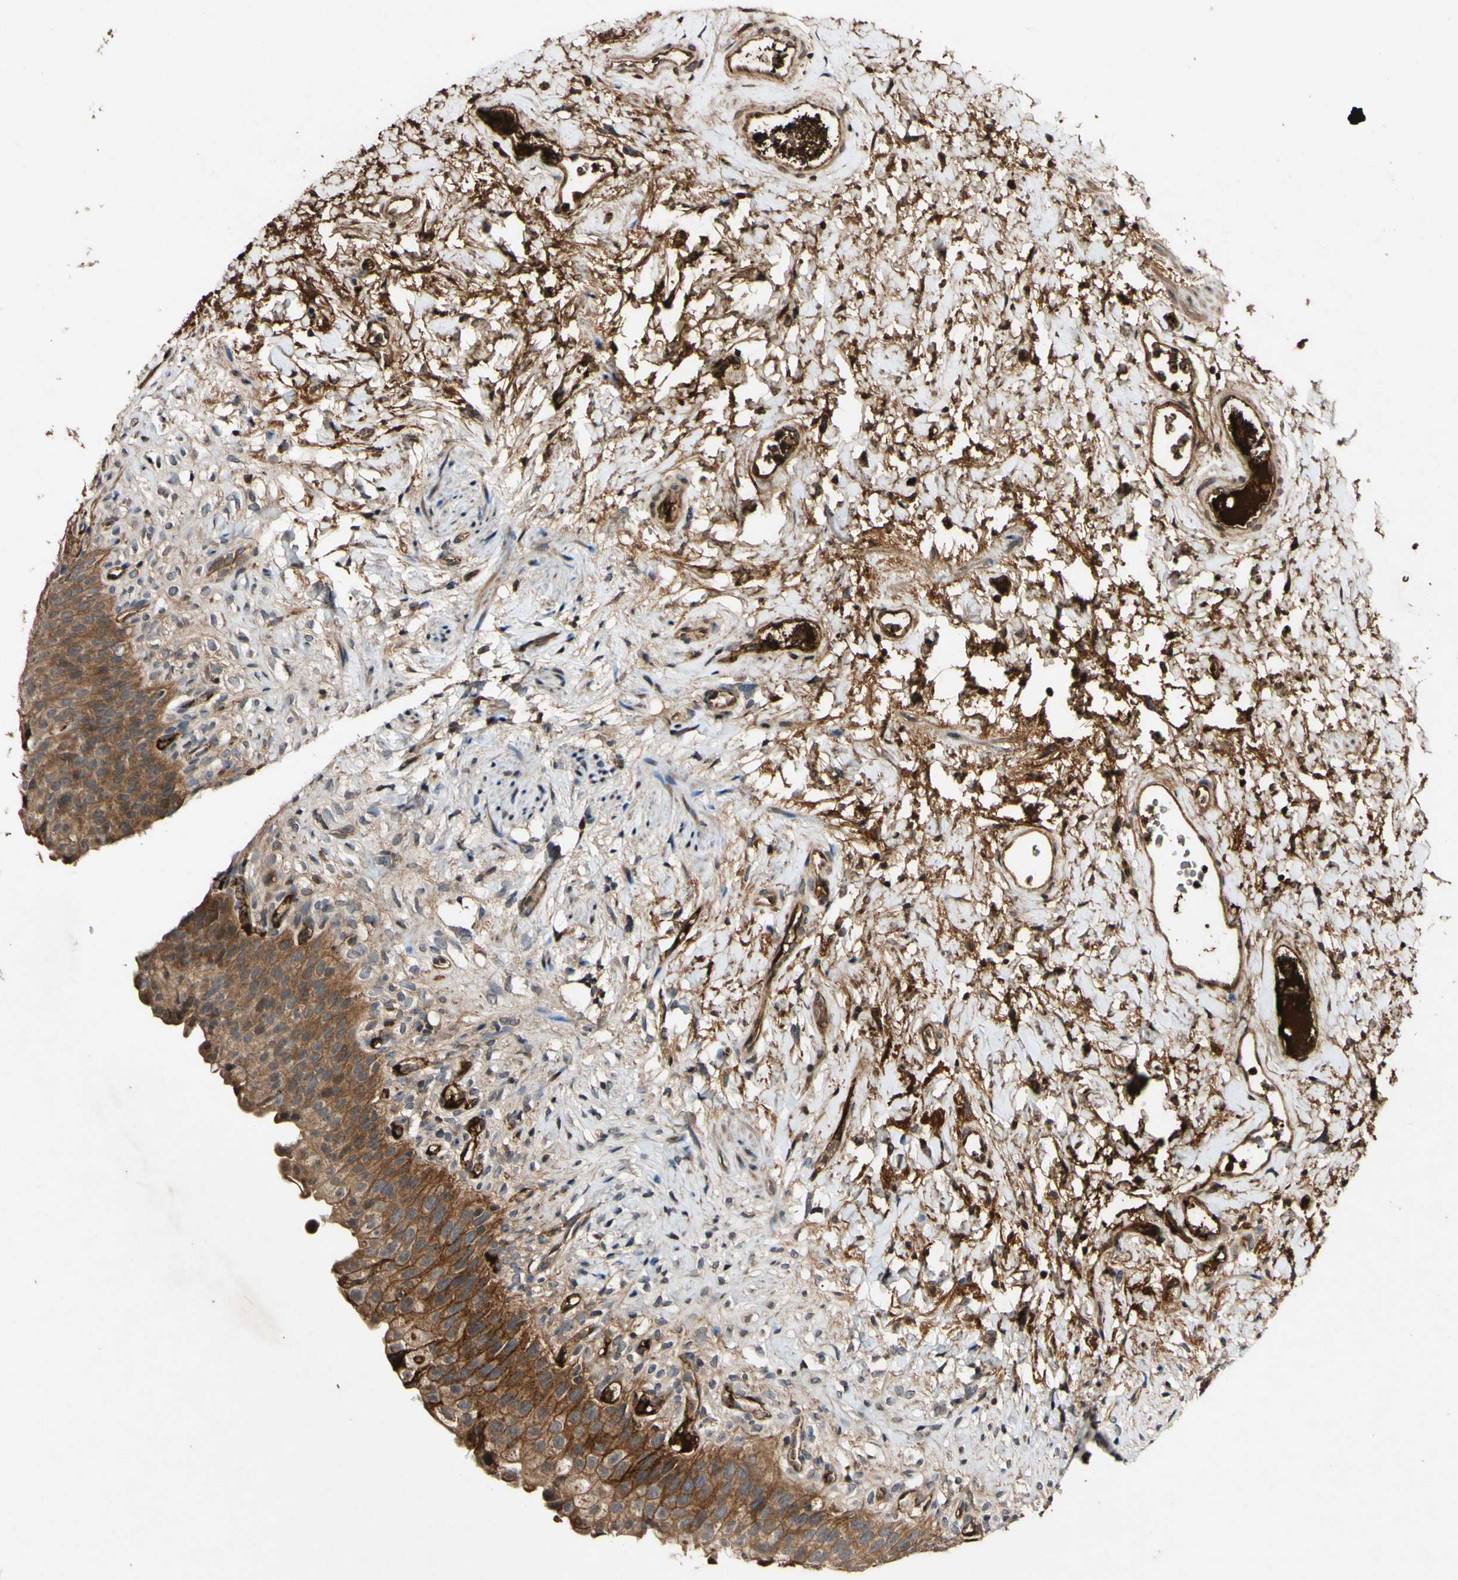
{"staining": {"intensity": "strong", "quantity": ">75%", "location": "cytoplasmic/membranous,nuclear"}, "tissue": "urinary bladder", "cell_type": "Urothelial cells", "image_type": "normal", "snomed": [{"axis": "morphology", "description": "Normal tissue, NOS"}, {"axis": "topography", "description": "Urinary bladder"}], "caption": "Brown immunohistochemical staining in benign human urinary bladder shows strong cytoplasmic/membranous,nuclear positivity in about >75% of urothelial cells.", "gene": "PLAT", "patient": {"sex": "female", "age": 79}}